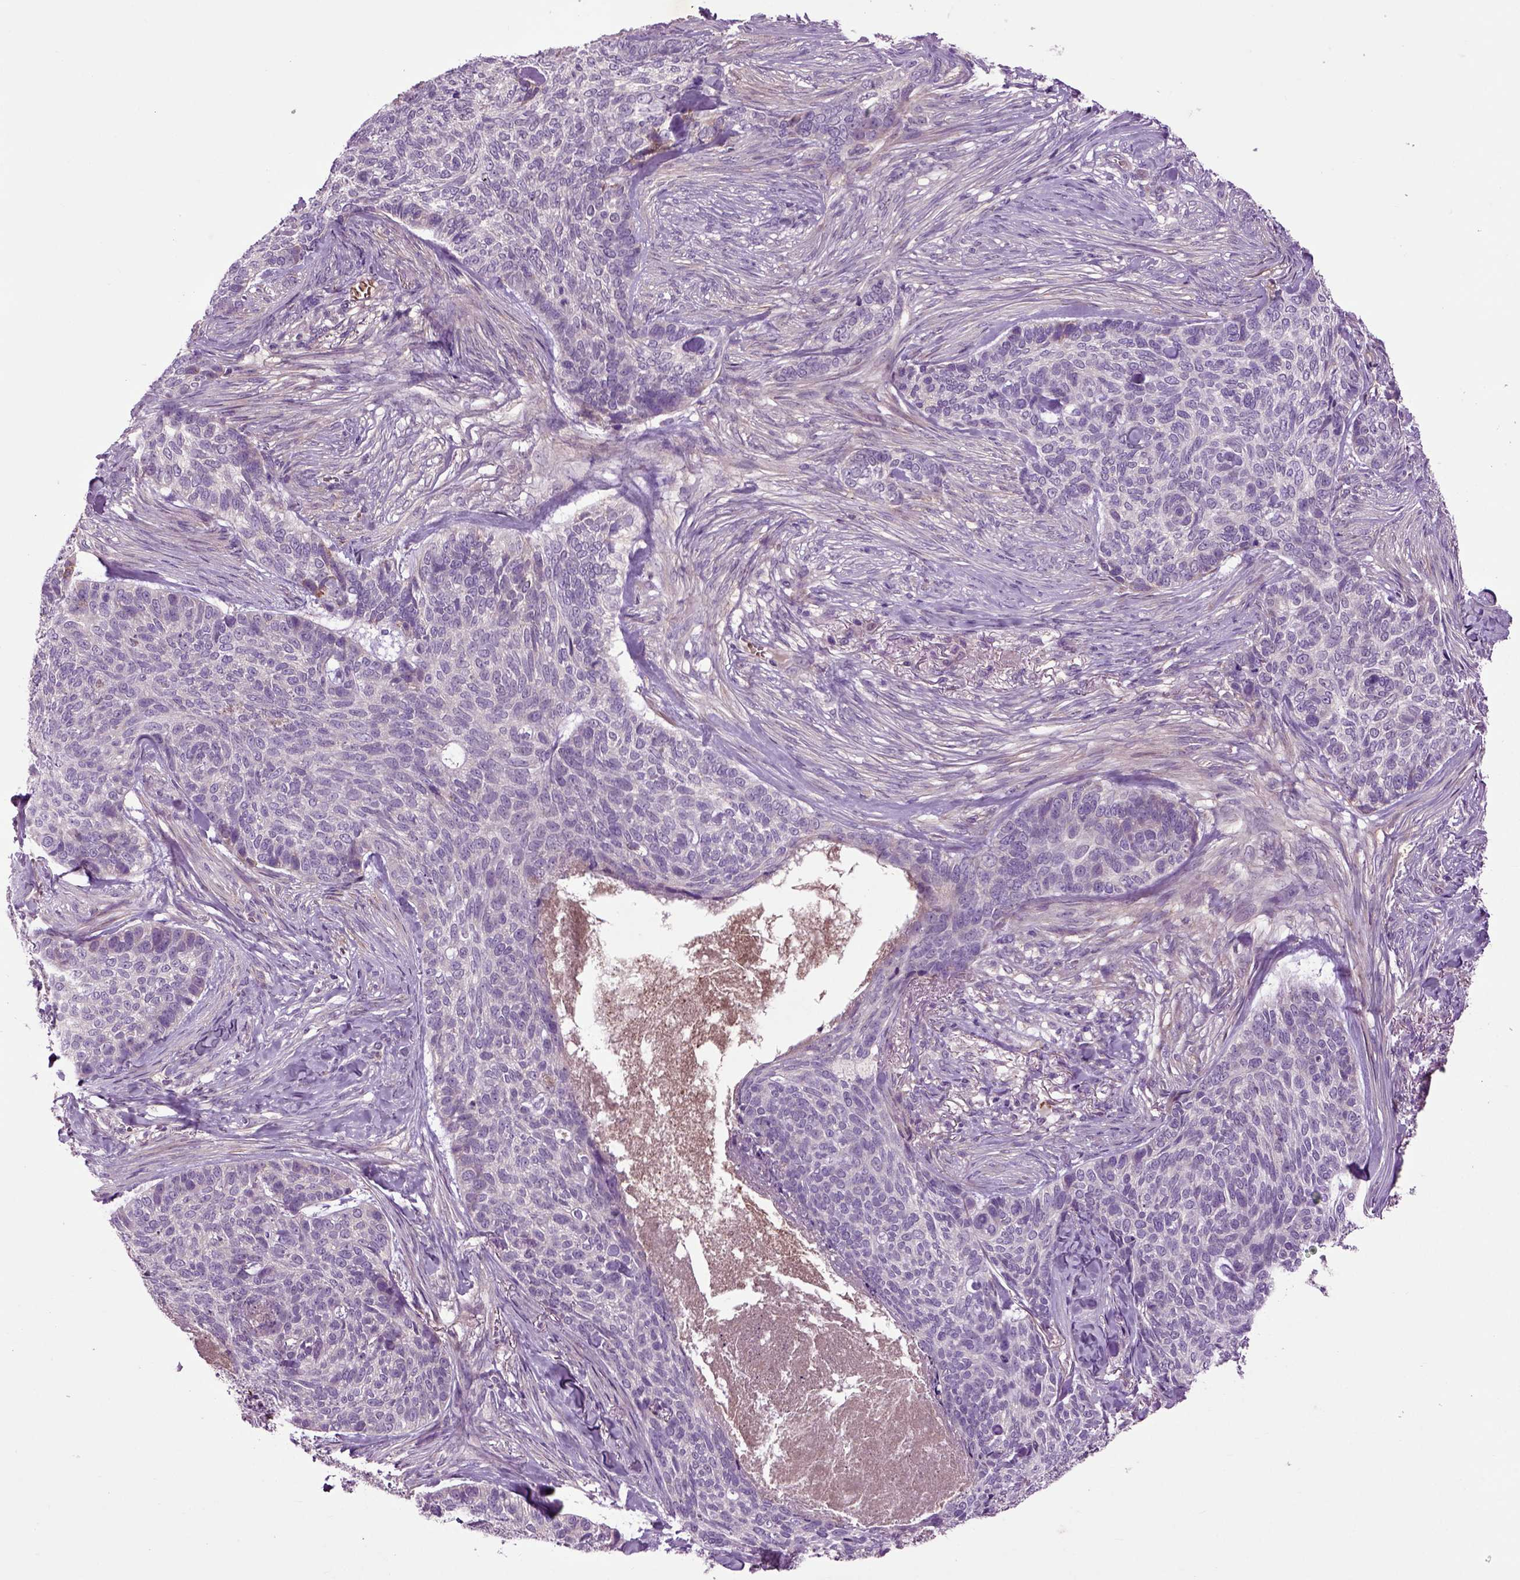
{"staining": {"intensity": "negative", "quantity": "none", "location": "none"}, "tissue": "skin cancer", "cell_type": "Tumor cells", "image_type": "cancer", "snomed": [{"axis": "morphology", "description": "Basal cell carcinoma"}, {"axis": "topography", "description": "Skin"}], "caption": "Human basal cell carcinoma (skin) stained for a protein using IHC reveals no staining in tumor cells.", "gene": "SPON1", "patient": {"sex": "female", "age": 69}}